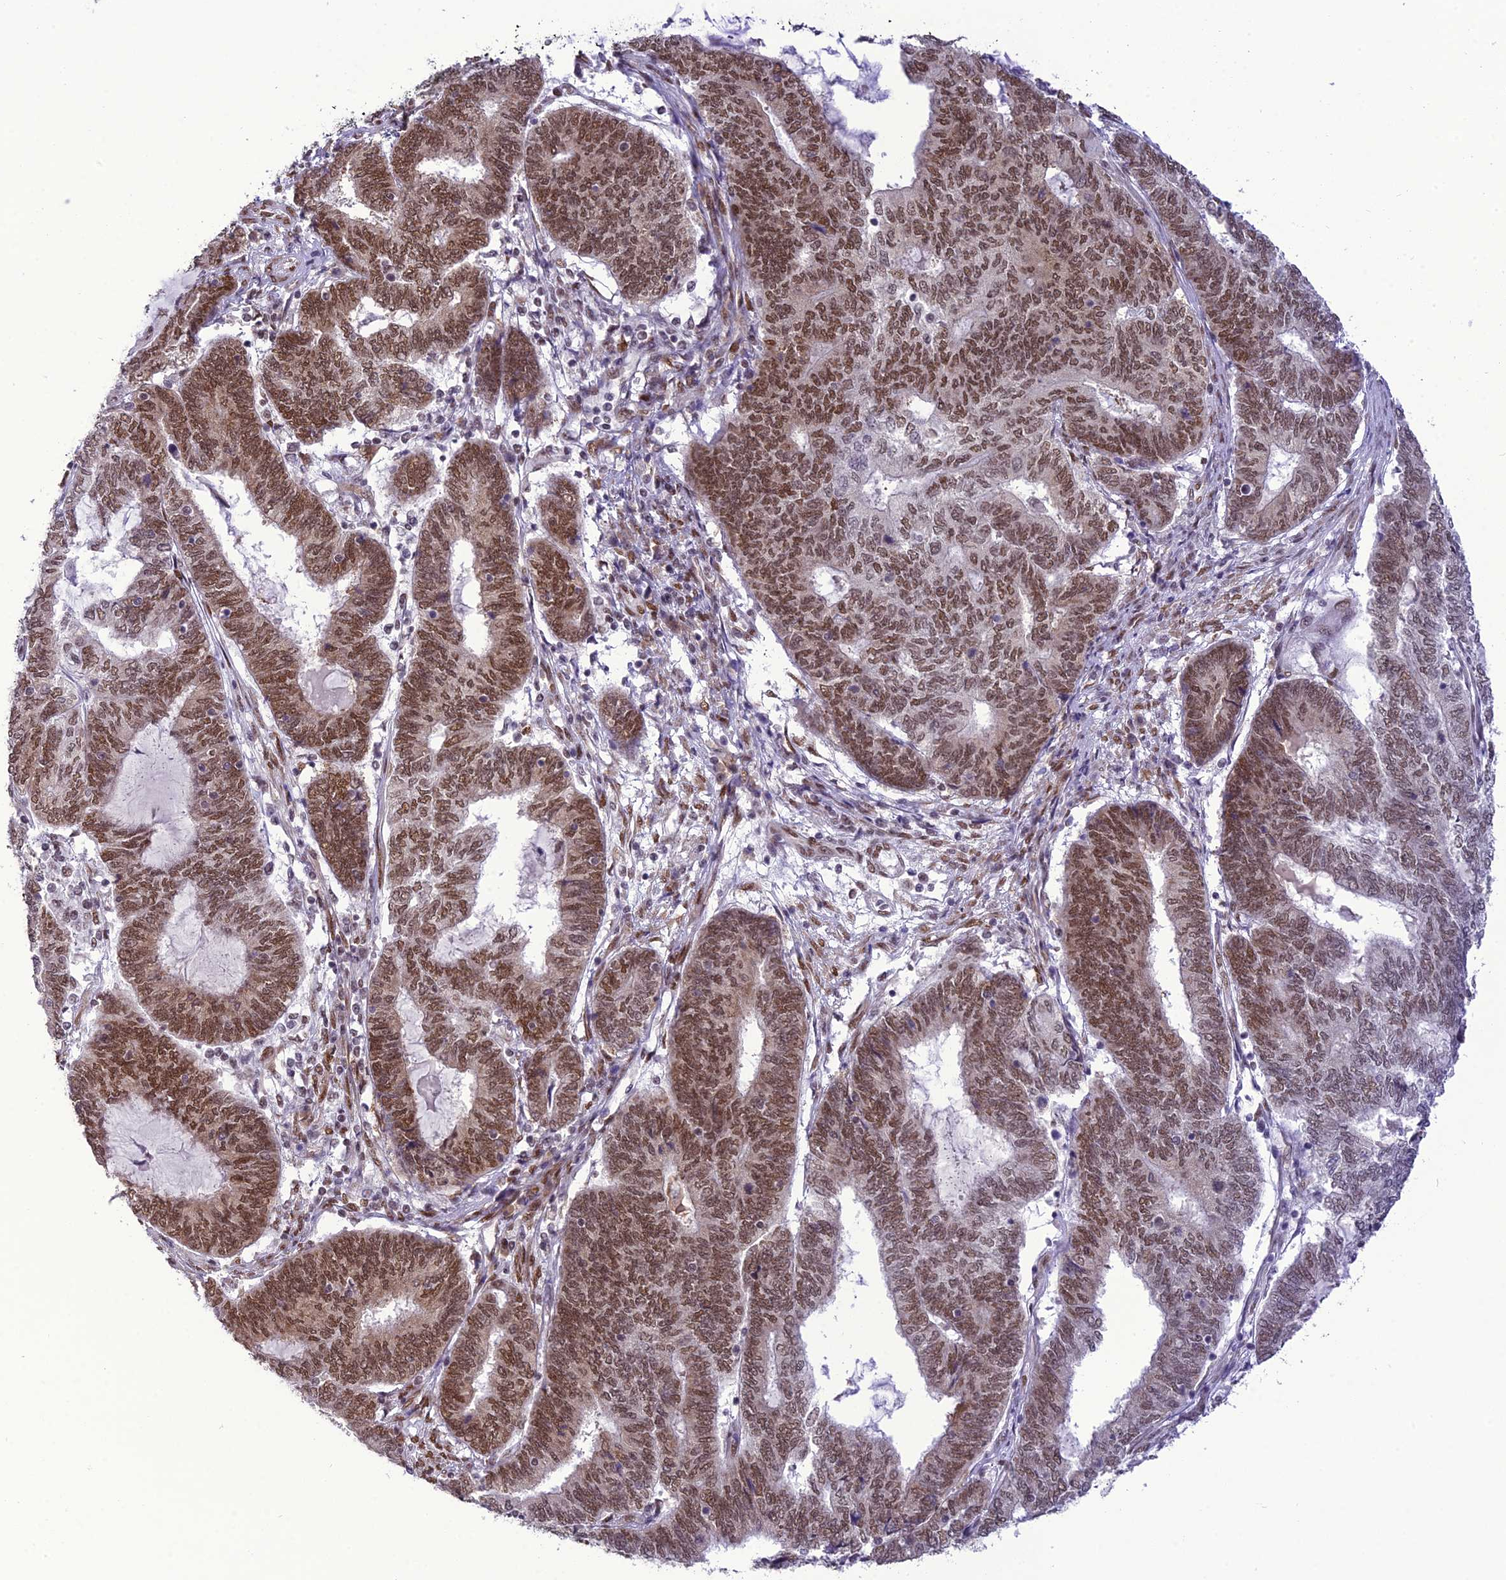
{"staining": {"intensity": "moderate", "quantity": ">75%", "location": "nuclear"}, "tissue": "endometrial cancer", "cell_type": "Tumor cells", "image_type": "cancer", "snomed": [{"axis": "morphology", "description": "Adenocarcinoma, NOS"}, {"axis": "topography", "description": "Uterus"}, {"axis": "topography", "description": "Endometrium"}], "caption": "Protein expression analysis of endometrial adenocarcinoma reveals moderate nuclear staining in approximately >75% of tumor cells.", "gene": "DDX1", "patient": {"sex": "female", "age": 70}}